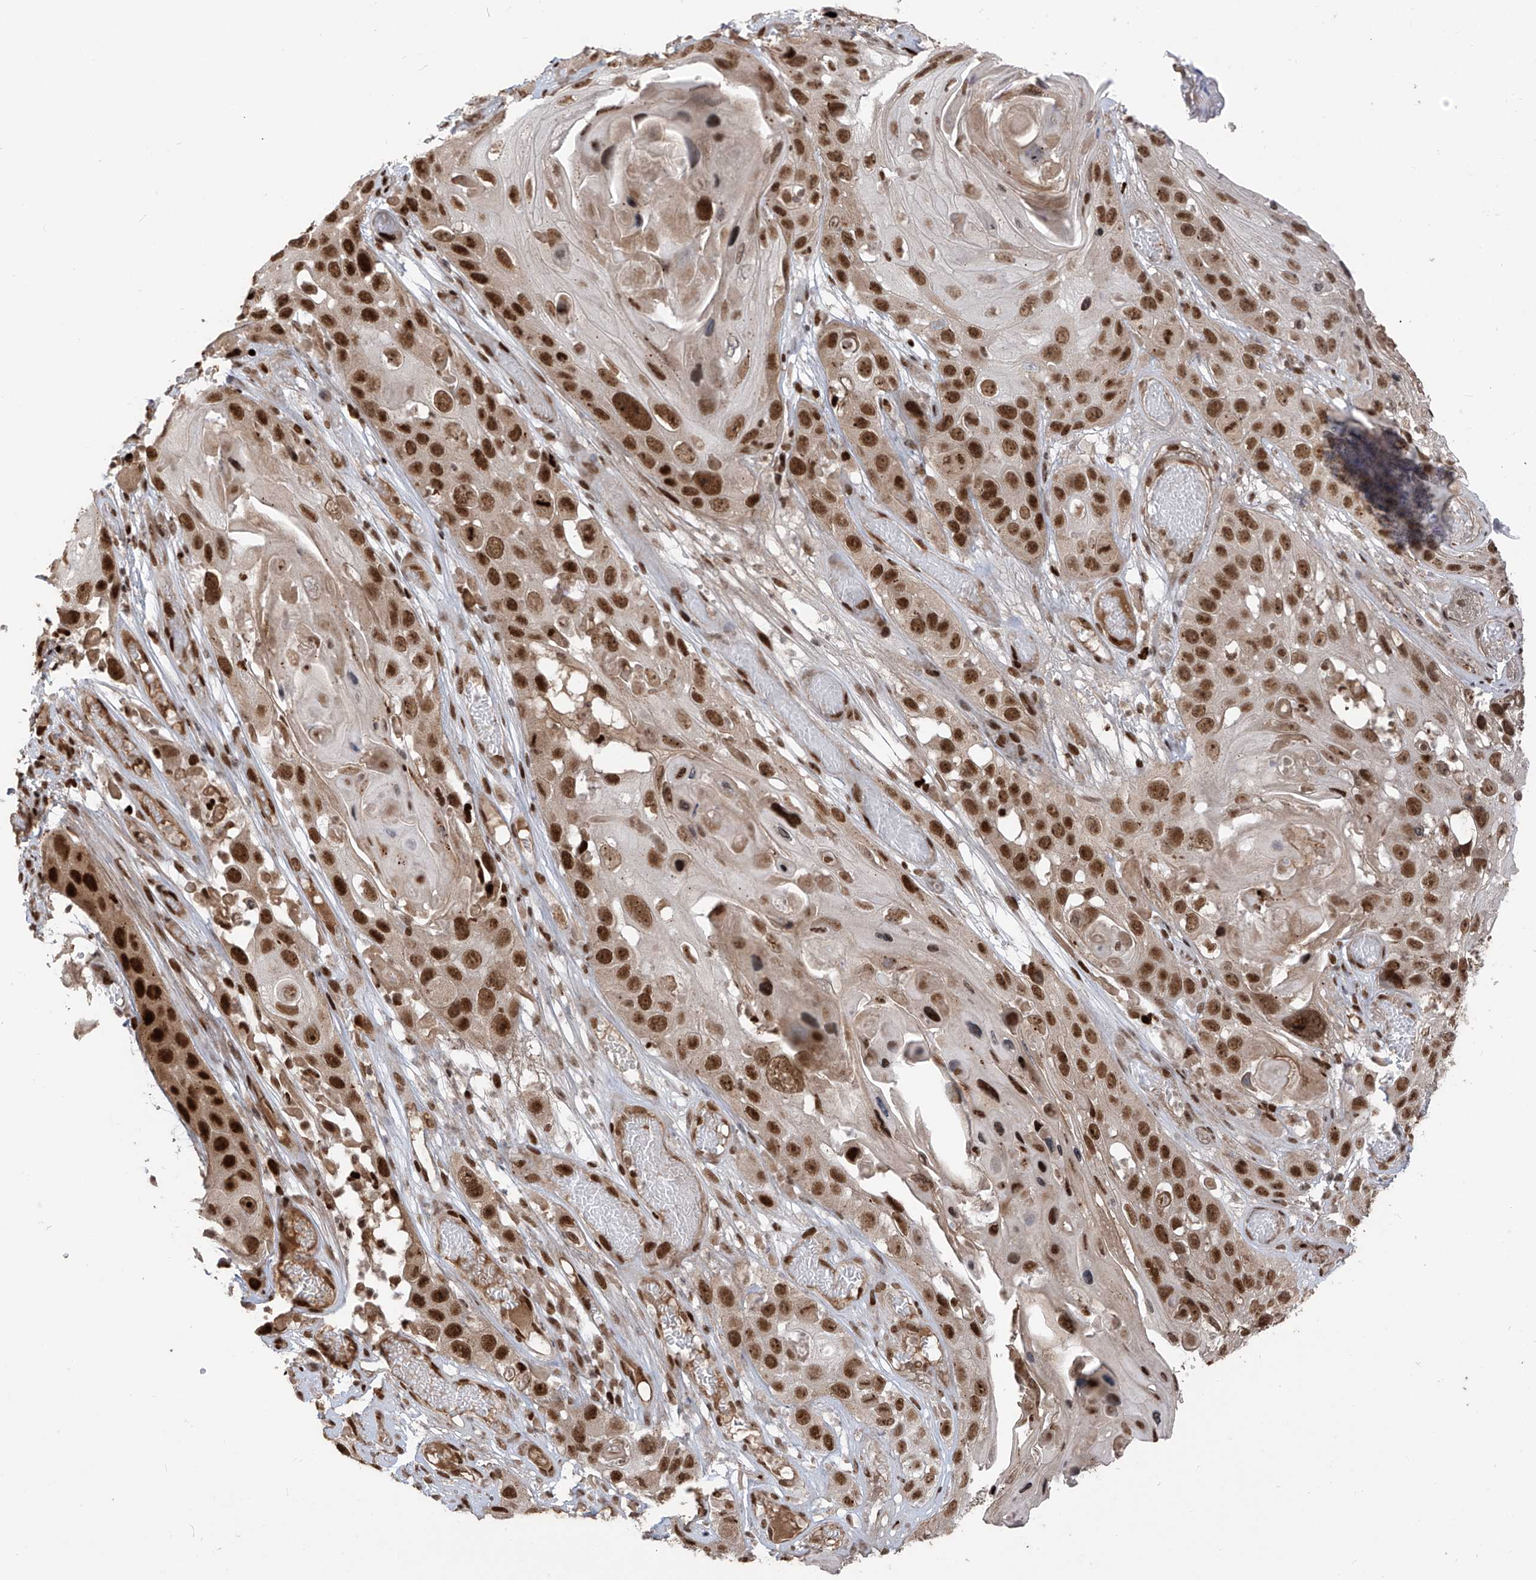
{"staining": {"intensity": "strong", "quantity": ">75%", "location": "nuclear"}, "tissue": "skin cancer", "cell_type": "Tumor cells", "image_type": "cancer", "snomed": [{"axis": "morphology", "description": "Squamous cell carcinoma, NOS"}, {"axis": "topography", "description": "Skin"}], "caption": "Tumor cells reveal strong nuclear staining in approximately >75% of cells in skin cancer (squamous cell carcinoma). The staining was performed using DAB to visualize the protein expression in brown, while the nuclei were stained in blue with hematoxylin (Magnification: 20x).", "gene": "ARHGEF3", "patient": {"sex": "male", "age": 55}}